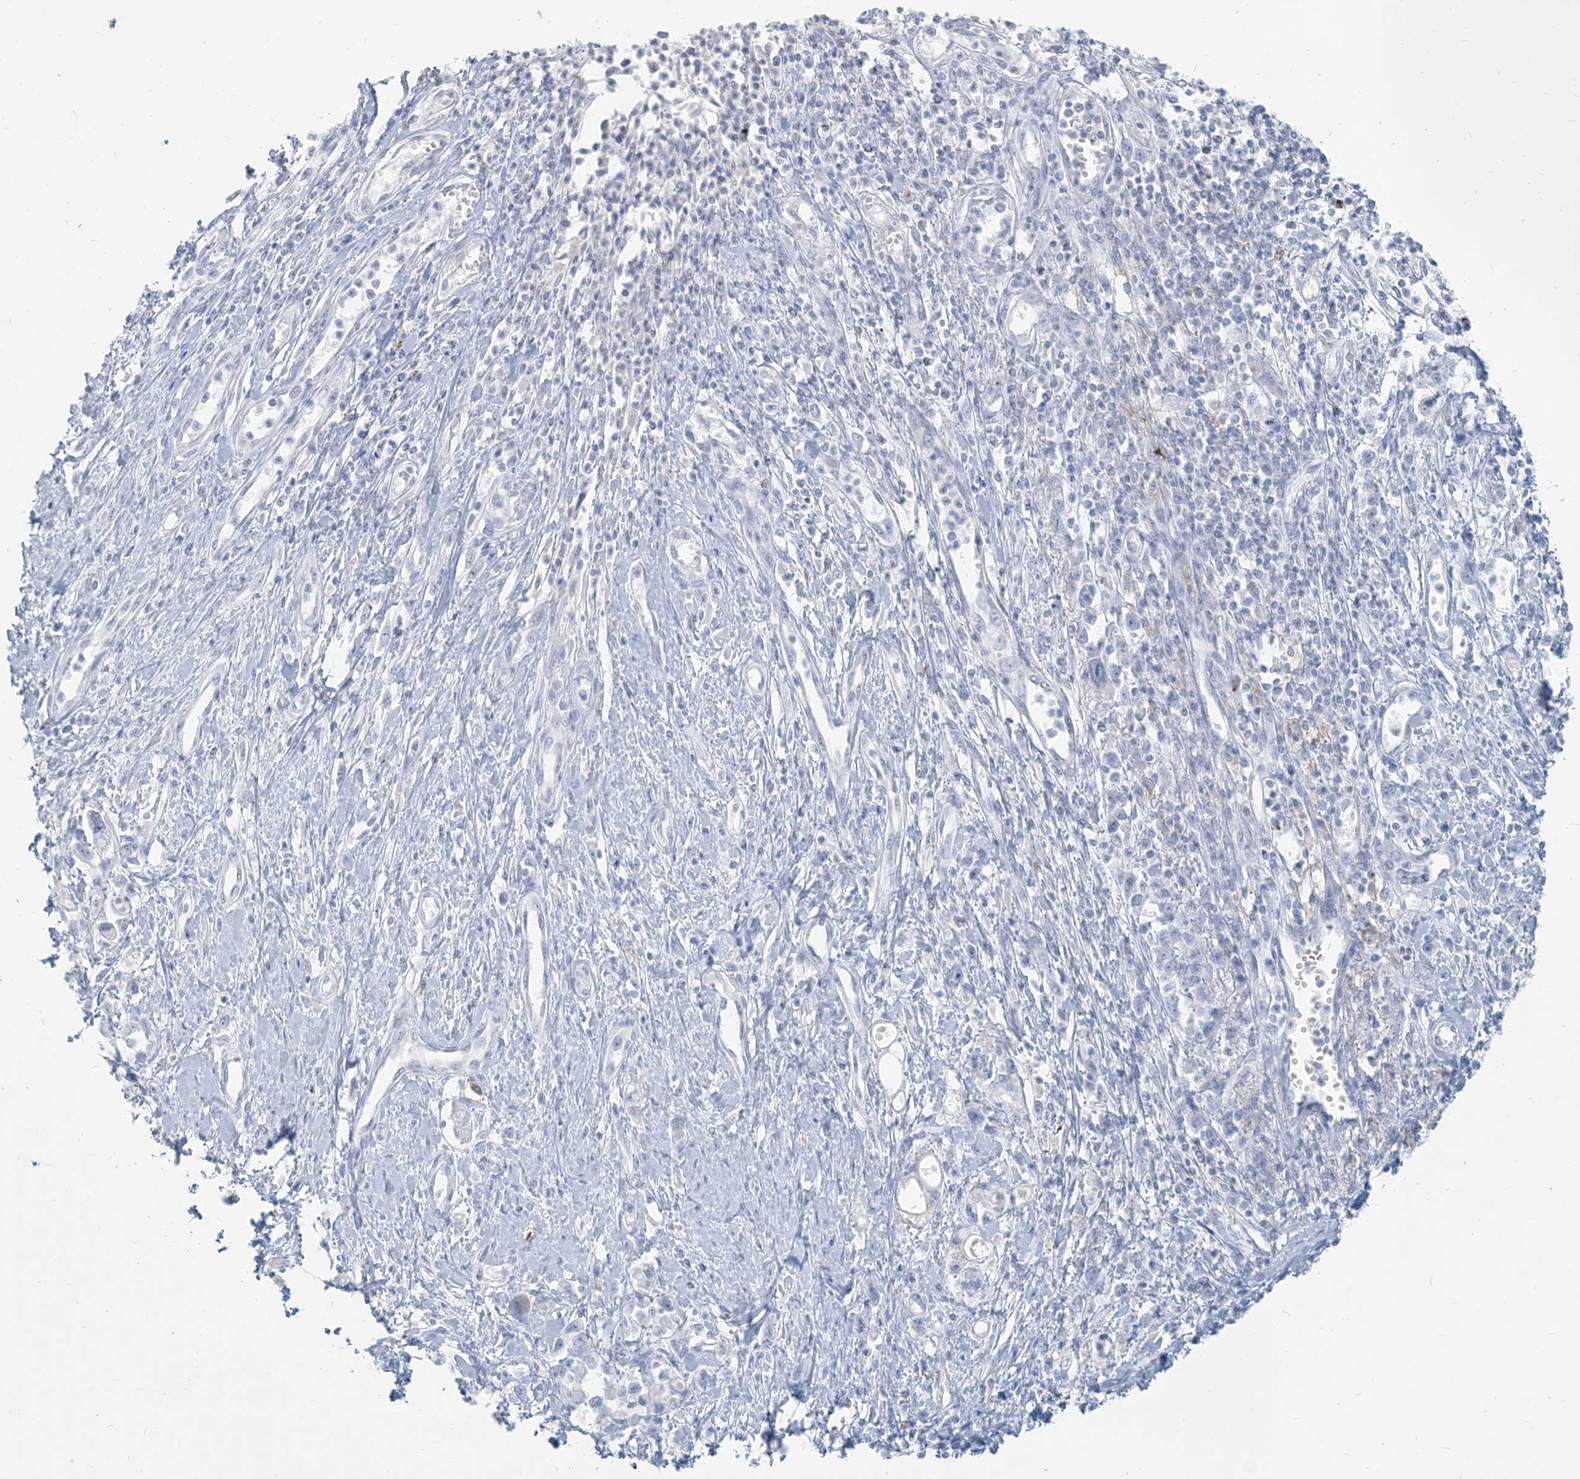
{"staining": {"intensity": "negative", "quantity": "none", "location": "none"}, "tissue": "stomach cancer", "cell_type": "Tumor cells", "image_type": "cancer", "snomed": [{"axis": "morphology", "description": "Adenocarcinoma, NOS"}, {"axis": "topography", "description": "Stomach"}], "caption": "High power microscopy micrograph of an IHC photomicrograph of stomach cancer, revealing no significant staining in tumor cells.", "gene": "HLA-DRB1", "patient": {"sex": "female", "age": 76}}